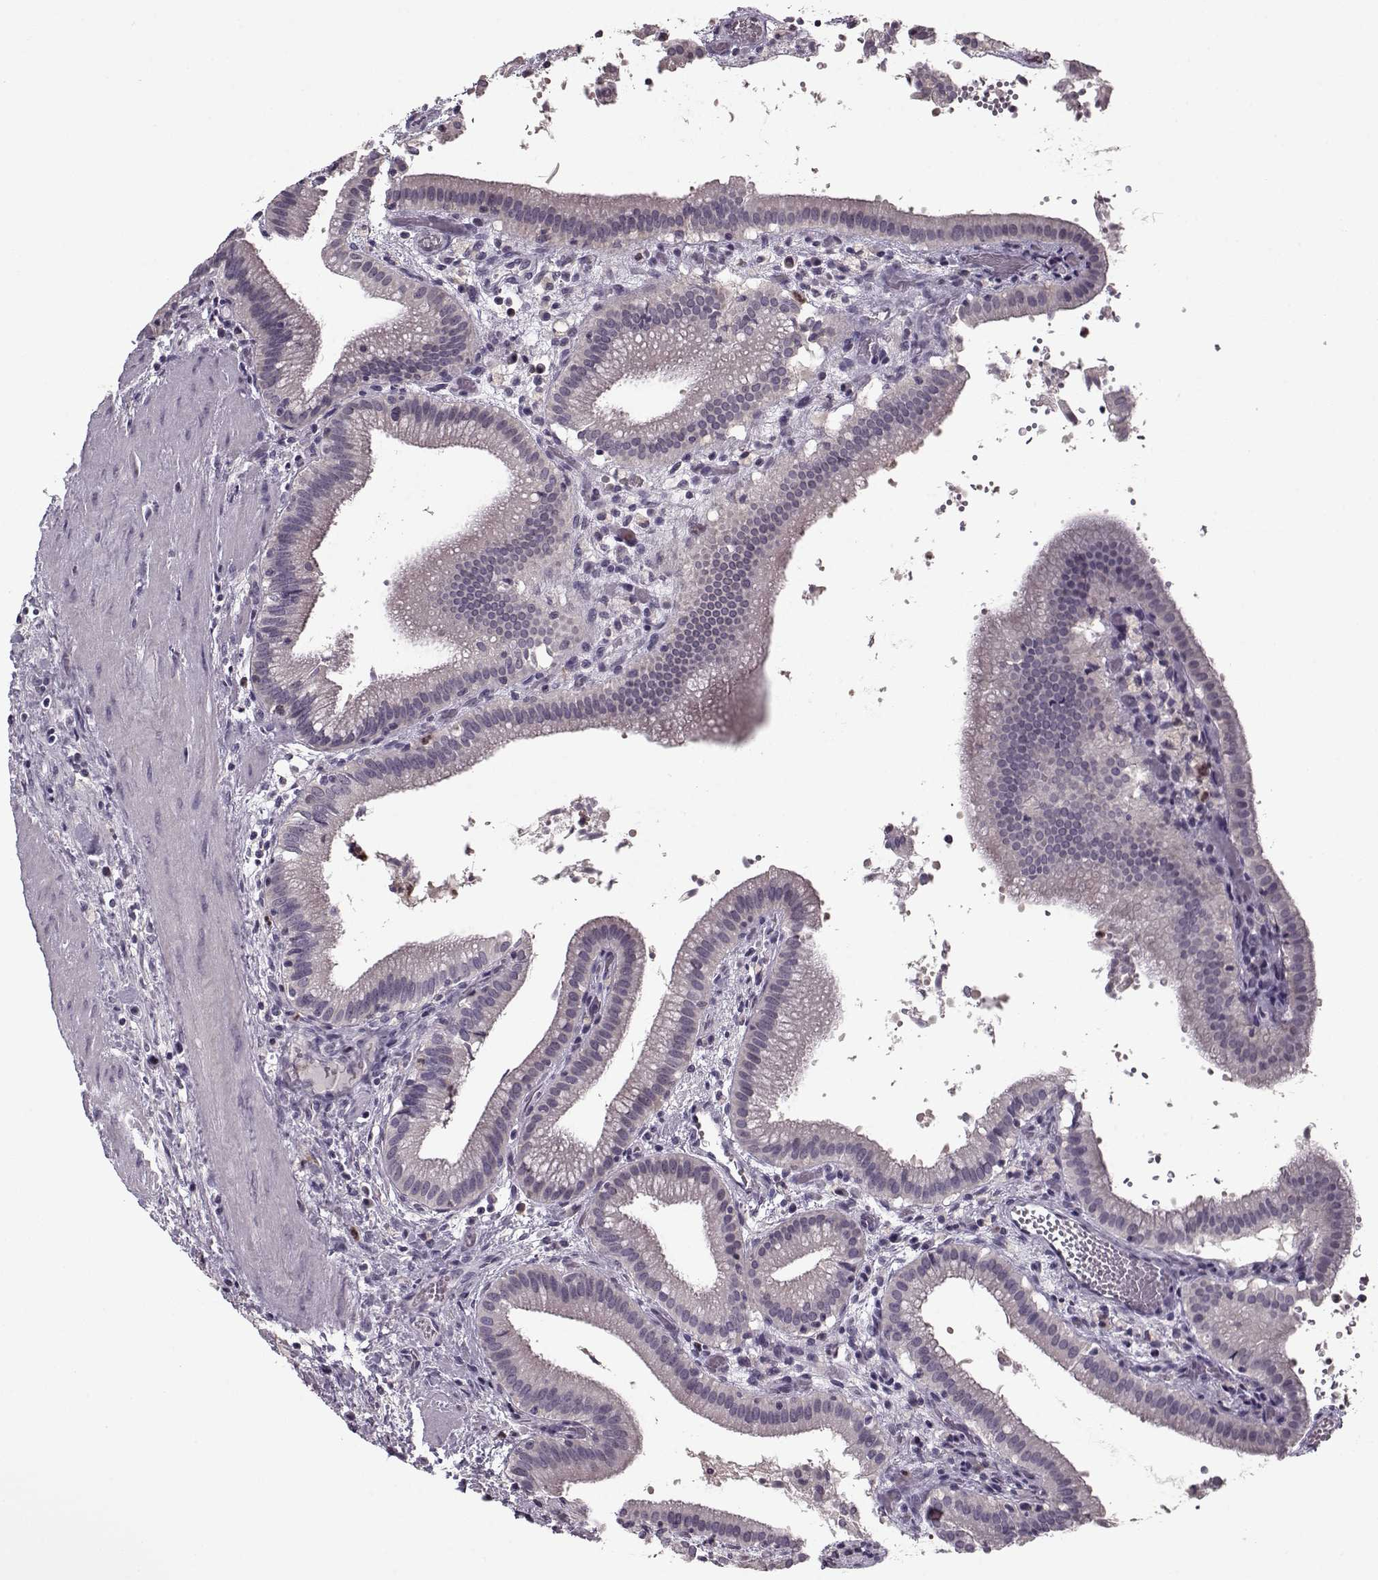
{"staining": {"intensity": "weak", "quantity": "<25%", "location": "cytoplasmic/membranous"}, "tissue": "gallbladder", "cell_type": "Glandular cells", "image_type": "normal", "snomed": [{"axis": "morphology", "description": "Normal tissue, NOS"}, {"axis": "topography", "description": "Gallbladder"}], "caption": "DAB immunohistochemical staining of unremarkable human gallbladder shows no significant expression in glandular cells.", "gene": "ACOT11", "patient": {"sex": "male", "age": 42}}